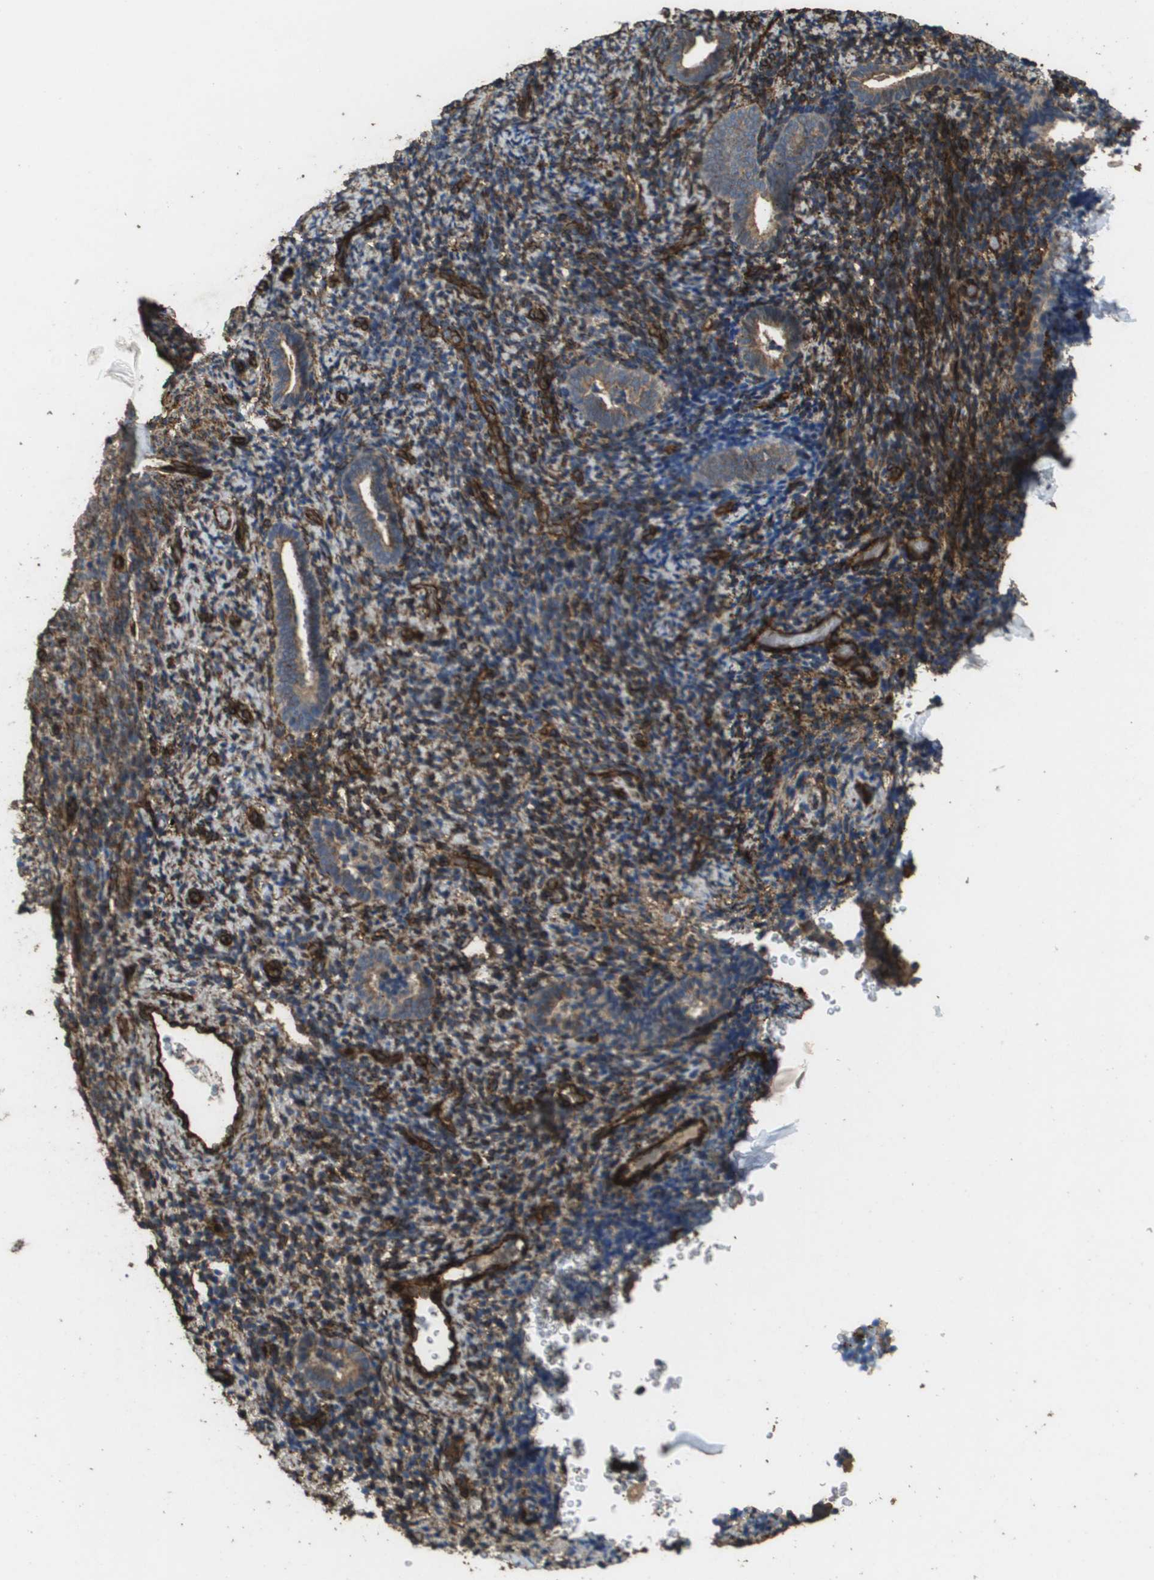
{"staining": {"intensity": "moderate", "quantity": ">75%", "location": "cytoplasmic/membranous"}, "tissue": "endometrium", "cell_type": "Cells in endometrial stroma", "image_type": "normal", "snomed": [{"axis": "morphology", "description": "Normal tissue, NOS"}, {"axis": "topography", "description": "Endometrium"}], "caption": "High-magnification brightfield microscopy of benign endometrium stained with DAB (brown) and counterstained with hematoxylin (blue). cells in endometrial stroma exhibit moderate cytoplasmic/membranous staining is present in approximately>75% of cells. Using DAB (brown) and hematoxylin (blue) stains, captured at high magnification using brightfield microscopy.", "gene": "AAMP", "patient": {"sex": "female", "age": 51}}